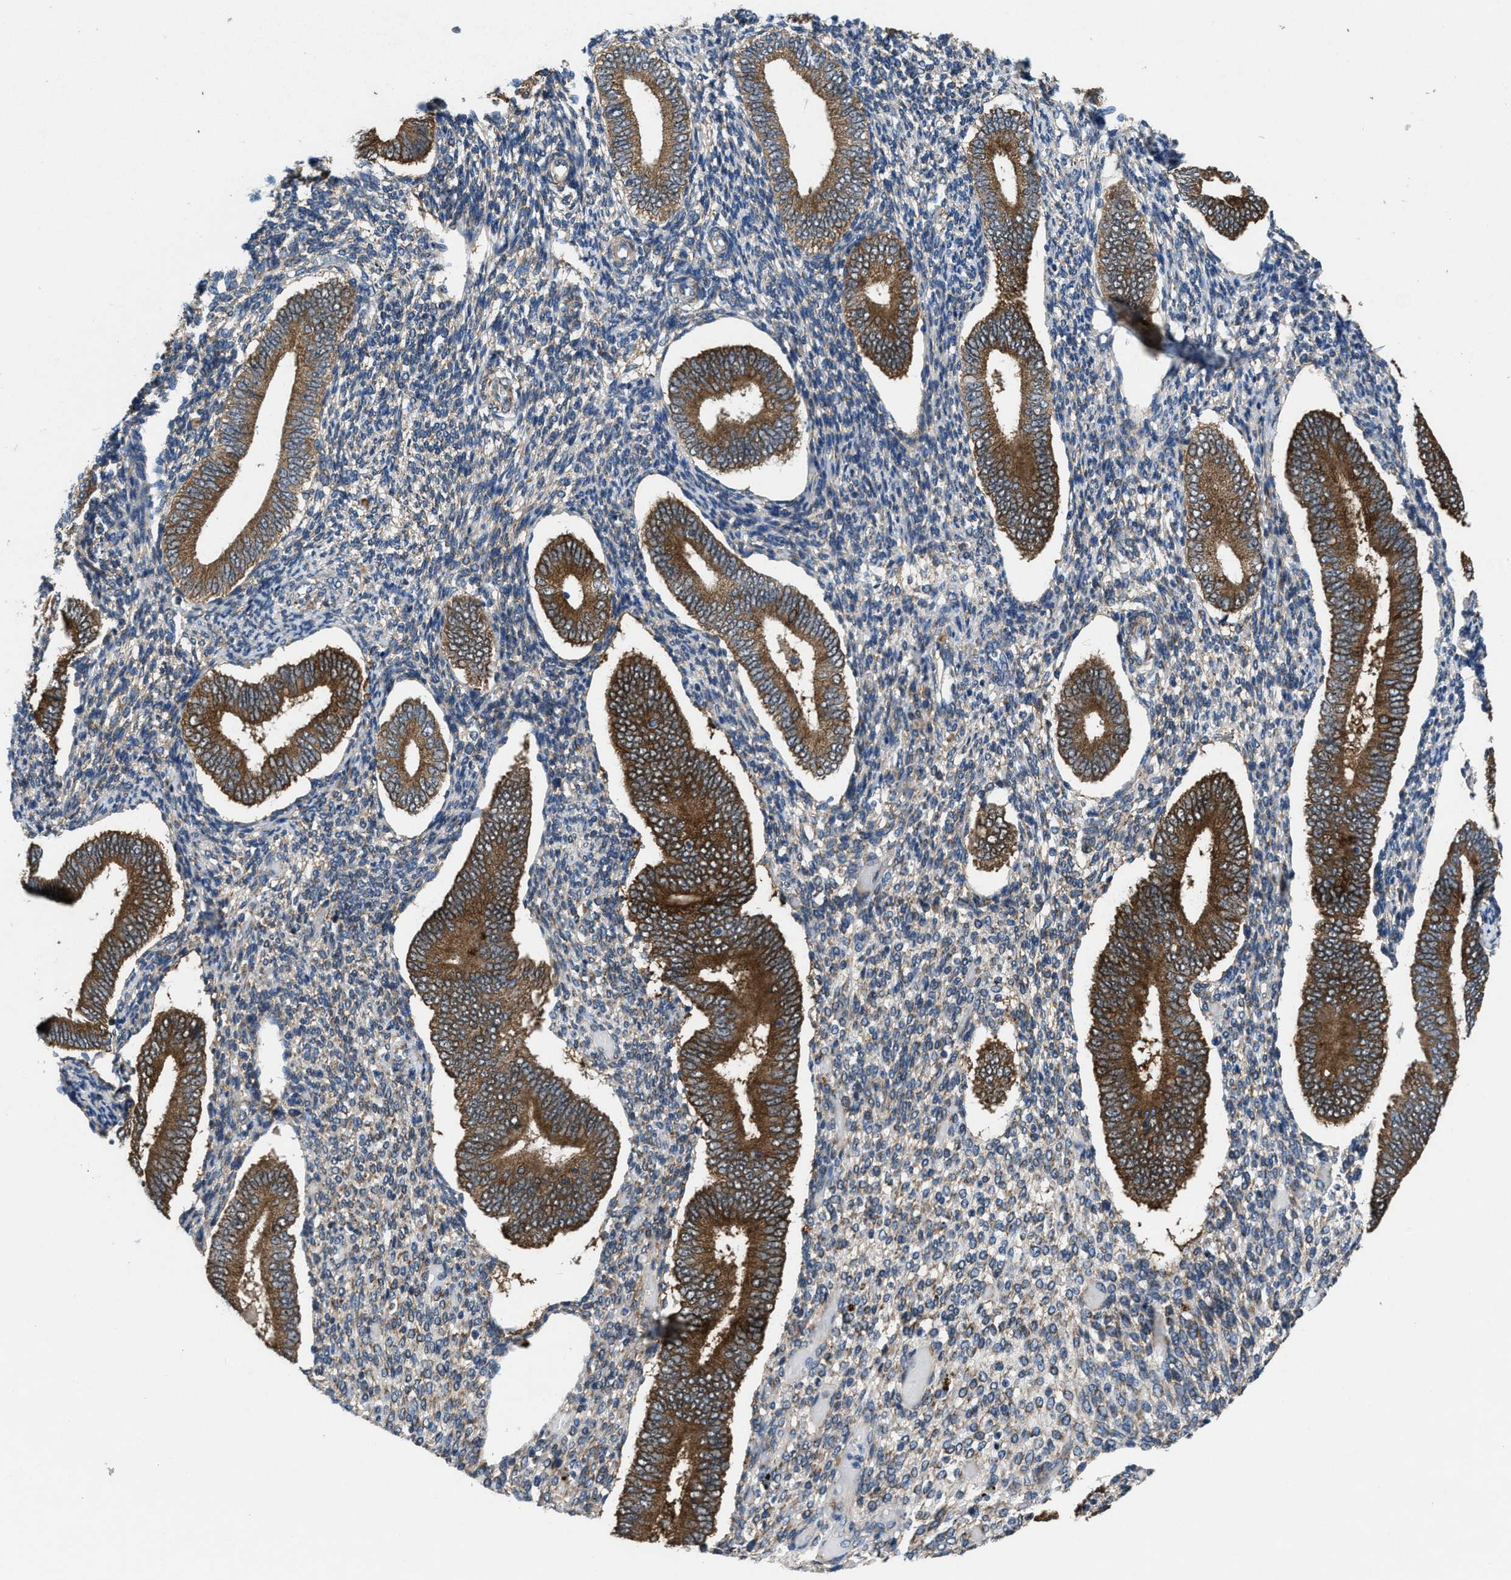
{"staining": {"intensity": "weak", "quantity": "25%-75%", "location": "cytoplasmic/membranous"}, "tissue": "endometrium", "cell_type": "Cells in endometrial stroma", "image_type": "normal", "snomed": [{"axis": "morphology", "description": "Normal tissue, NOS"}, {"axis": "topography", "description": "Endometrium"}], "caption": "Cells in endometrial stroma show low levels of weak cytoplasmic/membranous staining in about 25%-75% of cells in unremarkable human endometrium. Using DAB (brown) and hematoxylin (blue) stains, captured at high magnification using brightfield microscopy.", "gene": "PDP1", "patient": {"sex": "female", "age": 42}}